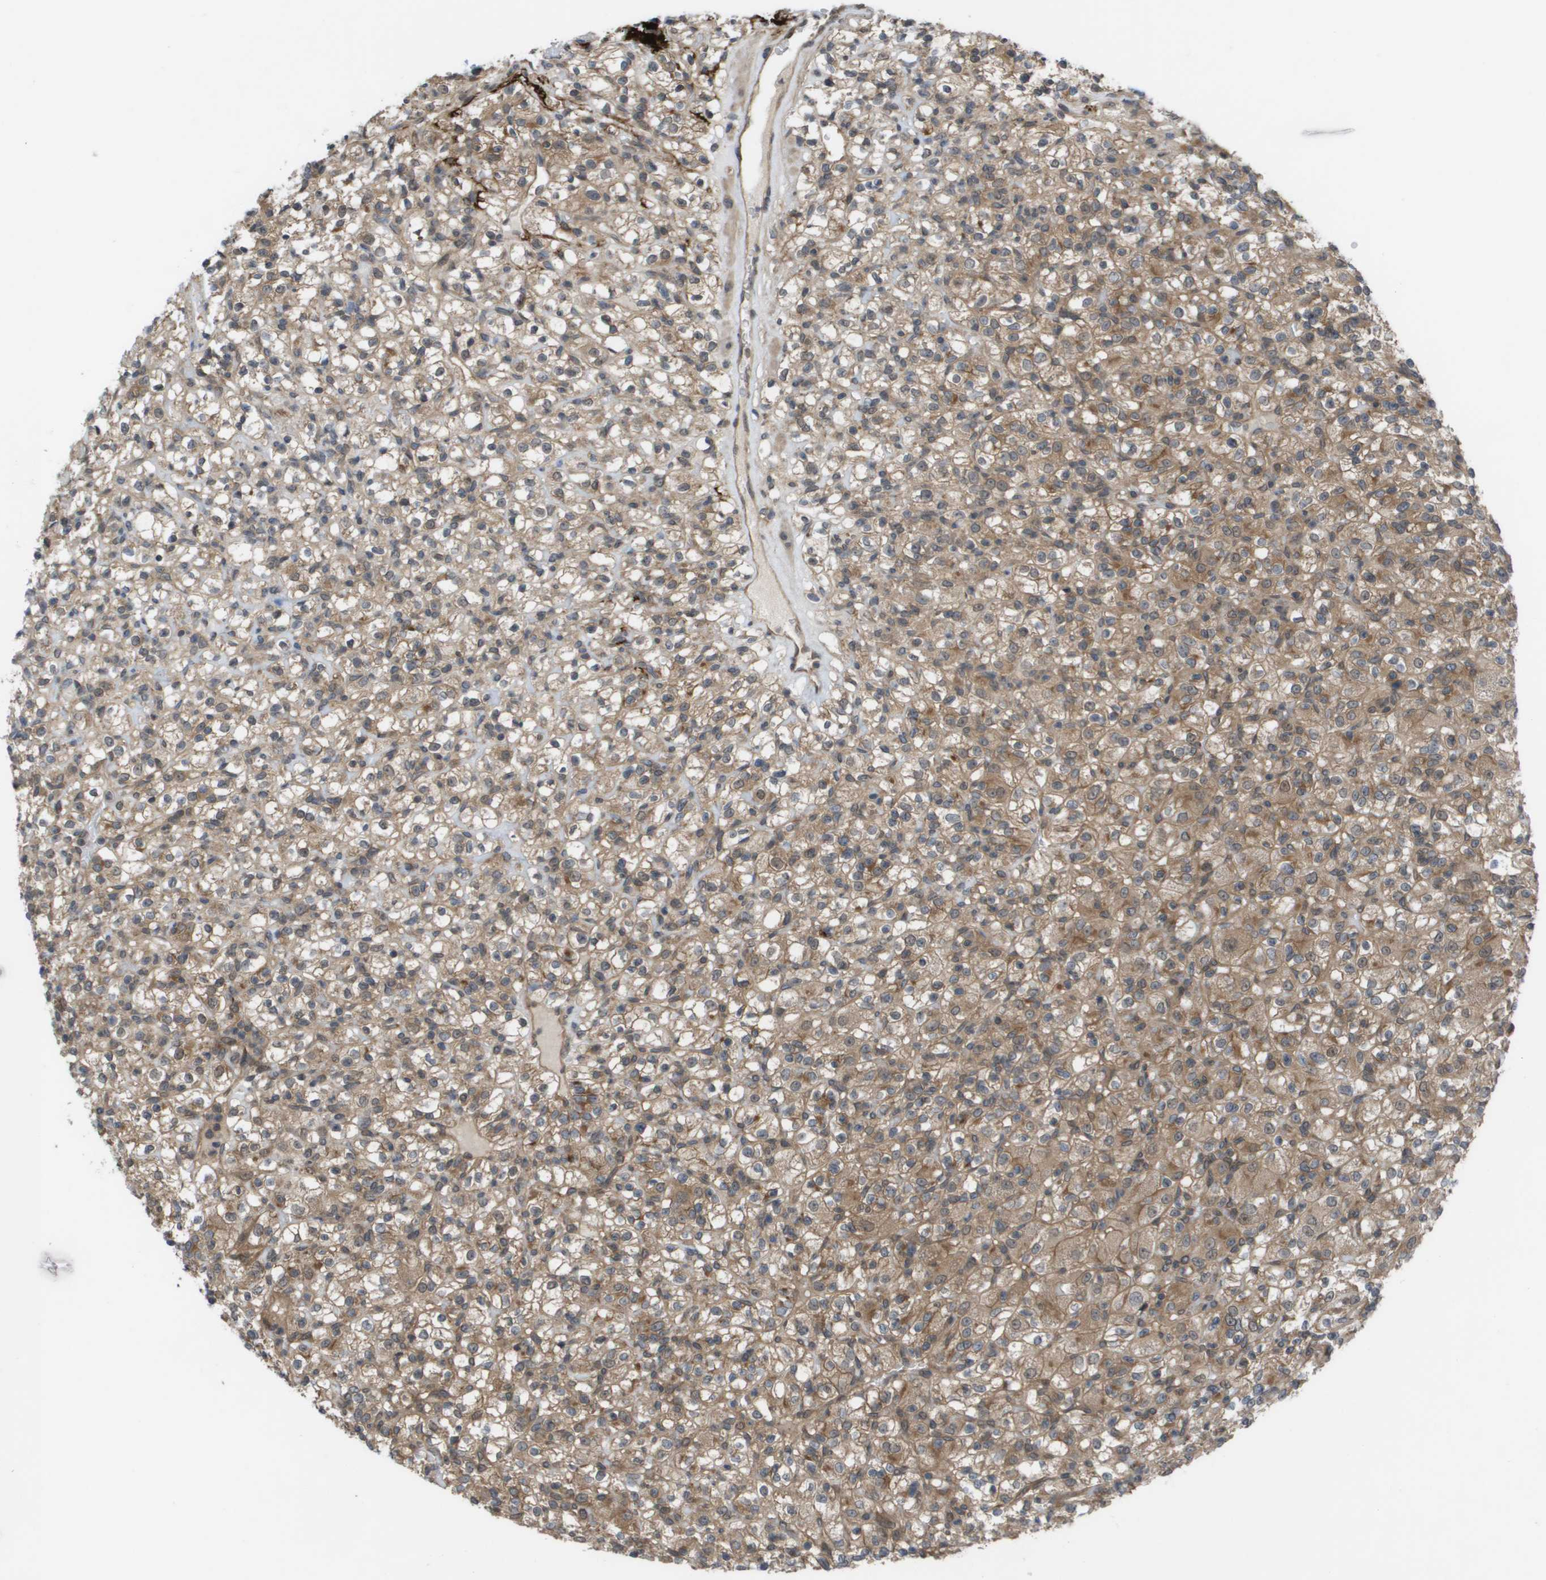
{"staining": {"intensity": "moderate", "quantity": ">75%", "location": "cytoplasmic/membranous"}, "tissue": "renal cancer", "cell_type": "Tumor cells", "image_type": "cancer", "snomed": [{"axis": "morphology", "description": "Normal tissue, NOS"}, {"axis": "morphology", "description": "Adenocarcinoma, NOS"}, {"axis": "topography", "description": "Kidney"}], "caption": "Adenocarcinoma (renal) stained with a protein marker exhibits moderate staining in tumor cells.", "gene": "CTPS2", "patient": {"sex": "female", "age": 72}}